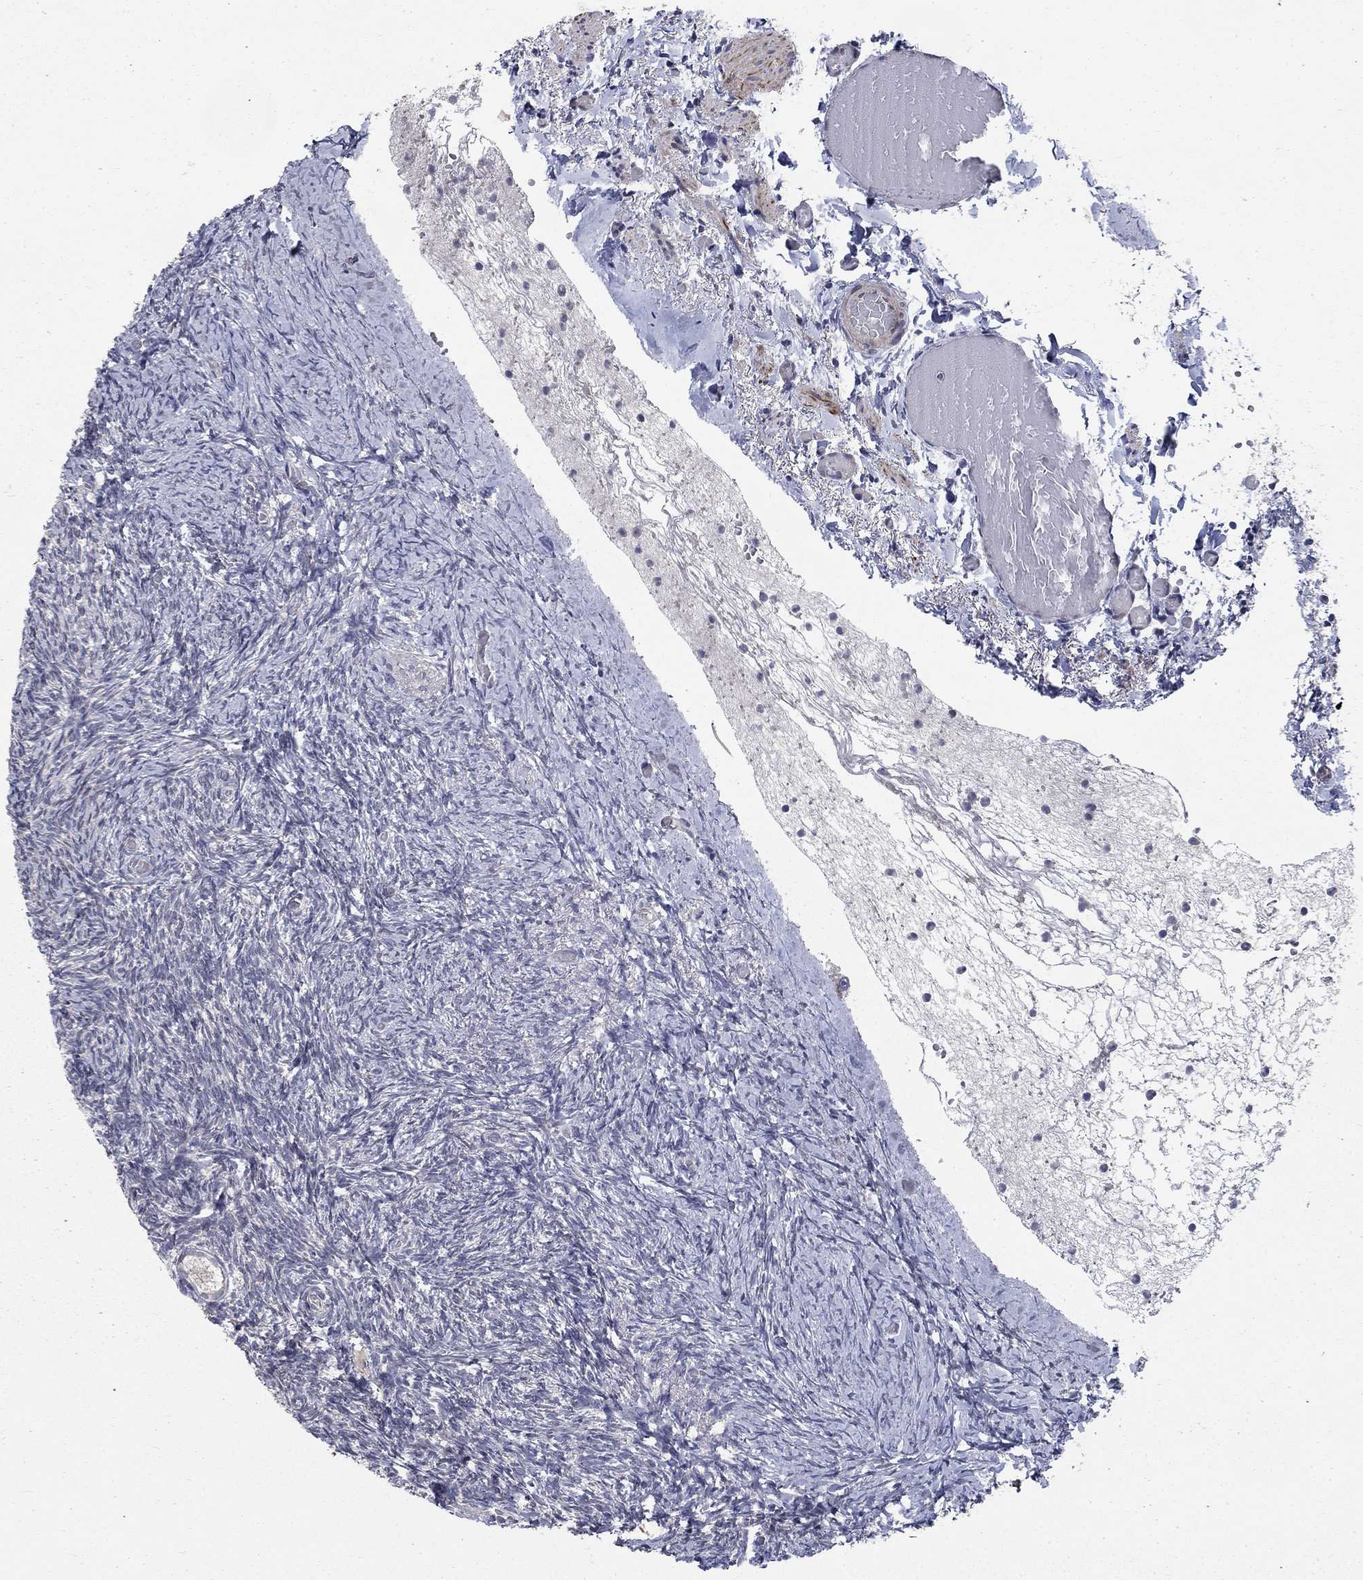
{"staining": {"intensity": "weak", "quantity": "<25%", "location": "cytoplasmic/membranous"}, "tissue": "ovary", "cell_type": "Follicle cells", "image_type": "normal", "snomed": [{"axis": "morphology", "description": "Normal tissue, NOS"}, {"axis": "topography", "description": "Ovary"}], "caption": "This is an immunohistochemistry (IHC) image of unremarkable human ovary. There is no positivity in follicle cells.", "gene": "FAM3B", "patient": {"sex": "female", "age": 39}}